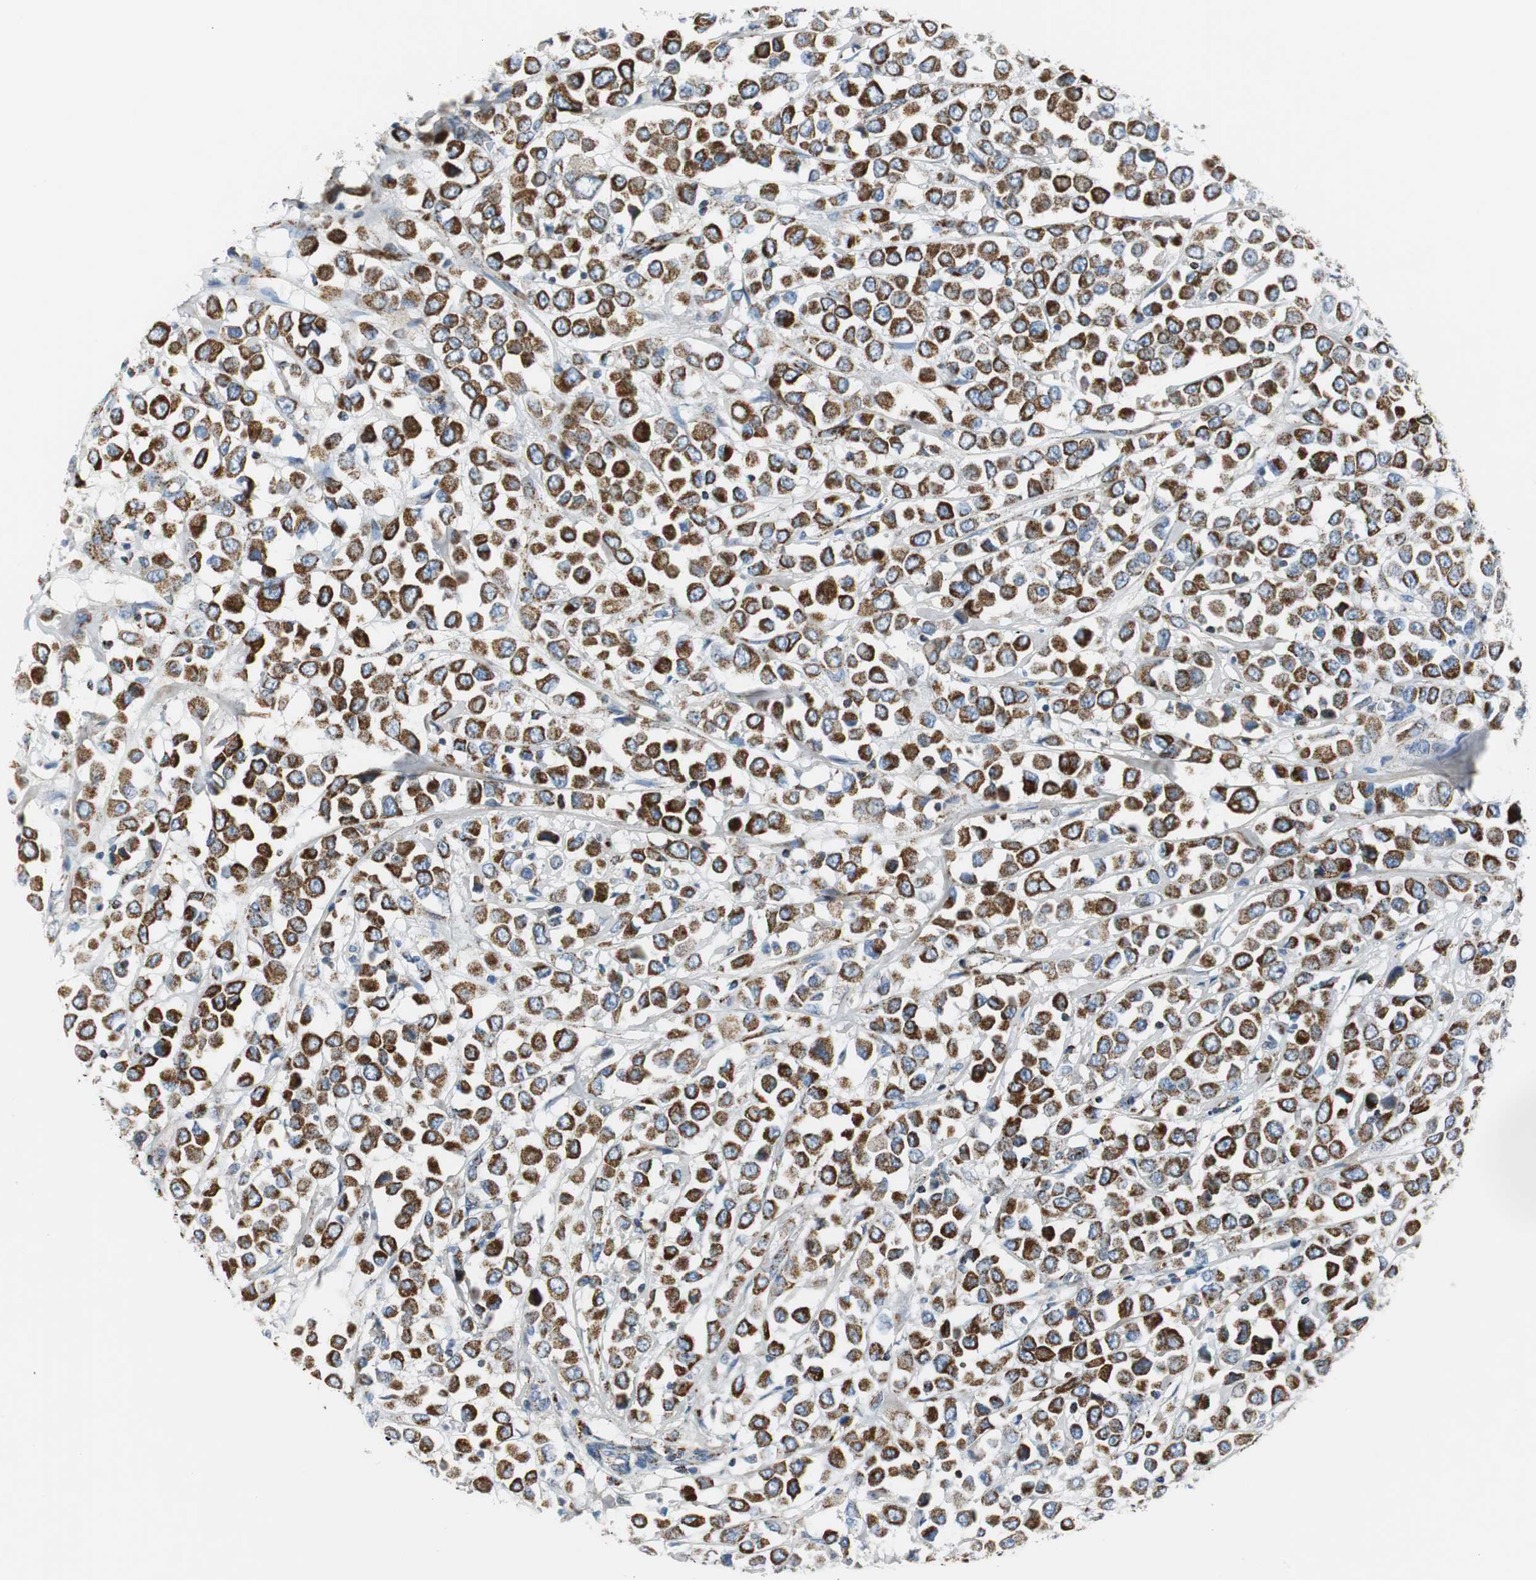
{"staining": {"intensity": "strong", "quantity": ">75%", "location": "cytoplasmic/membranous"}, "tissue": "breast cancer", "cell_type": "Tumor cells", "image_type": "cancer", "snomed": [{"axis": "morphology", "description": "Duct carcinoma"}, {"axis": "topography", "description": "Breast"}], "caption": "IHC photomicrograph of breast cancer stained for a protein (brown), which shows high levels of strong cytoplasmic/membranous staining in about >75% of tumor cells.", "gene": "C1QTNF7", "patient": {"sex": "female", "age": 61}}